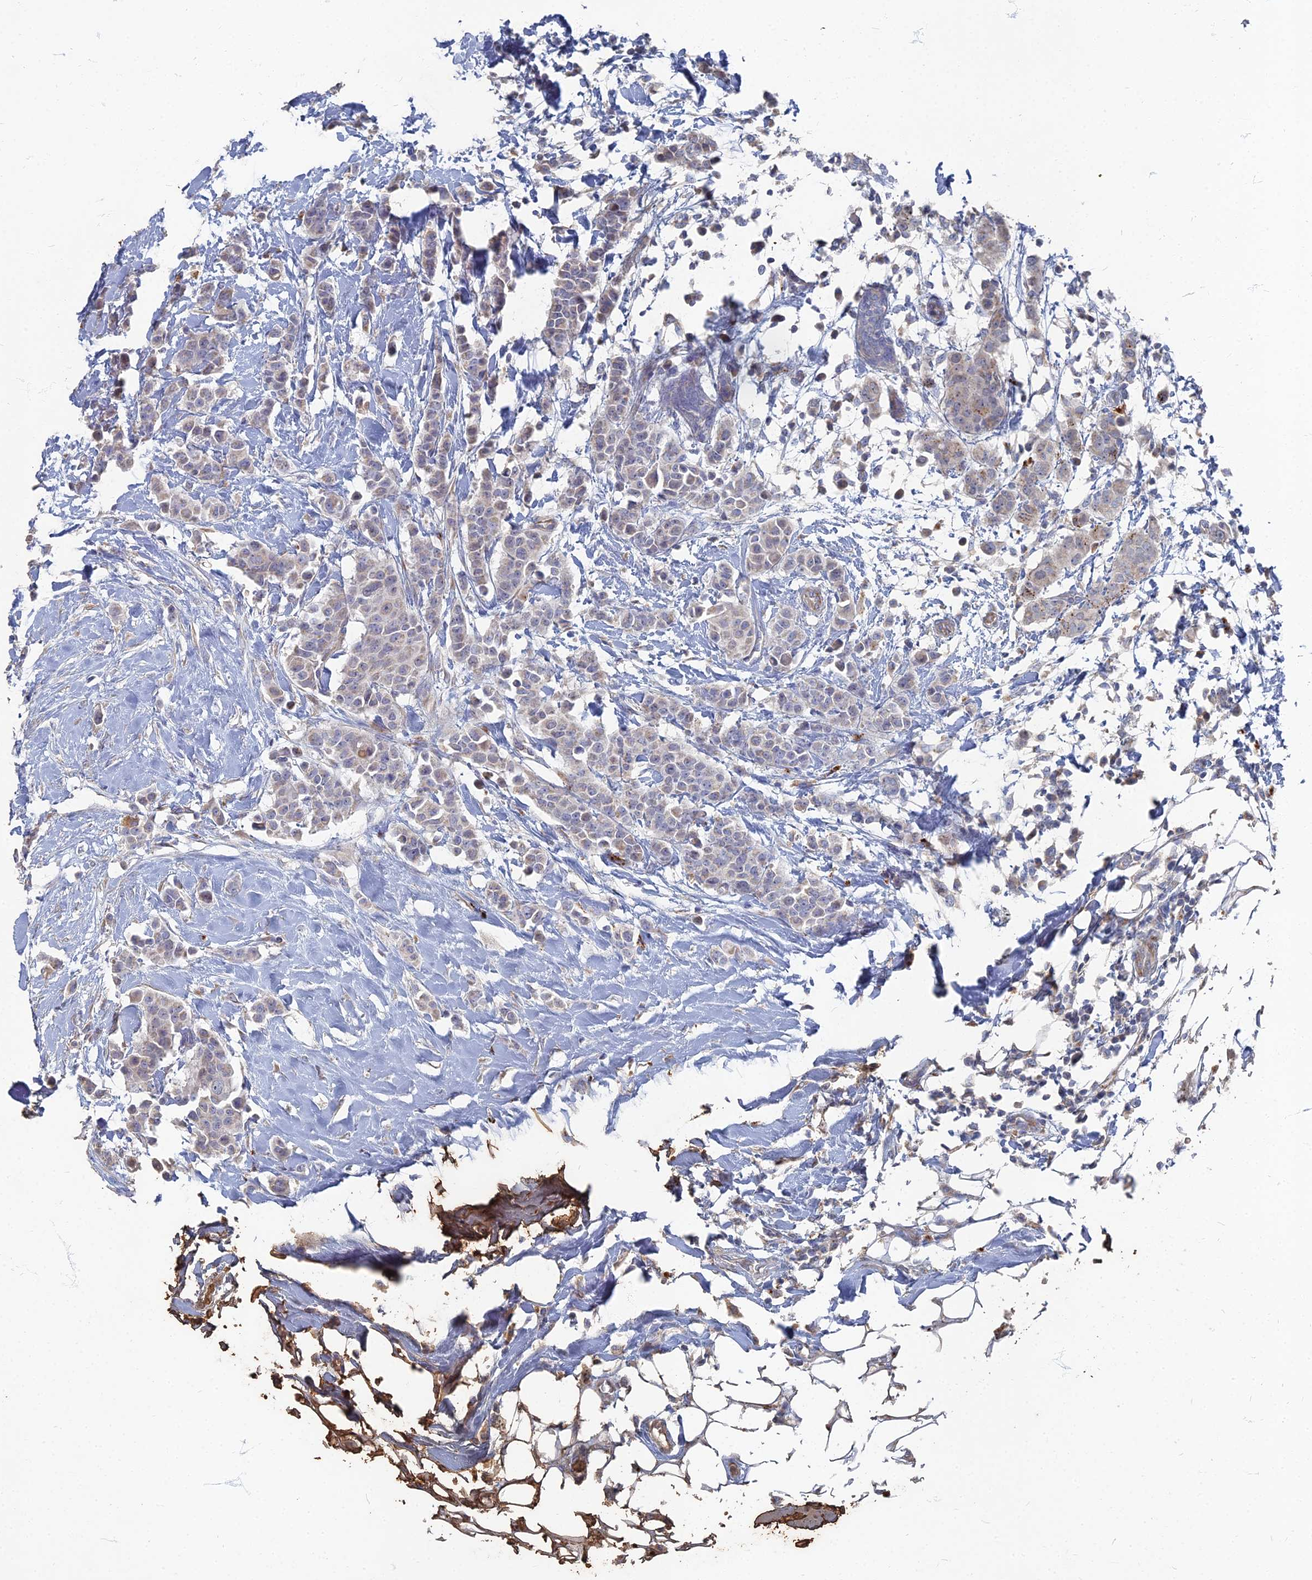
{"staining": {"intensity": "weak", "quantity": "<25%", "location": "cytoplasmic/membranous"}, "tissue": "breast cancer", "cell_type": "Tumor cells", "image_type": "cancer", "snomed": [{"axis": "morphology", "description": "Duct carcinoma"}, {"axis": "topography", "description": "Breast"}], "caption": "Protein analysis of breast cancer reveals no significant staining in tumor cells. (Immunohistochemistry (ihc), brightfield microscopy, high magnification).", "gene": "TMEM128", "patient": {"sex": "female", "age": 40}}